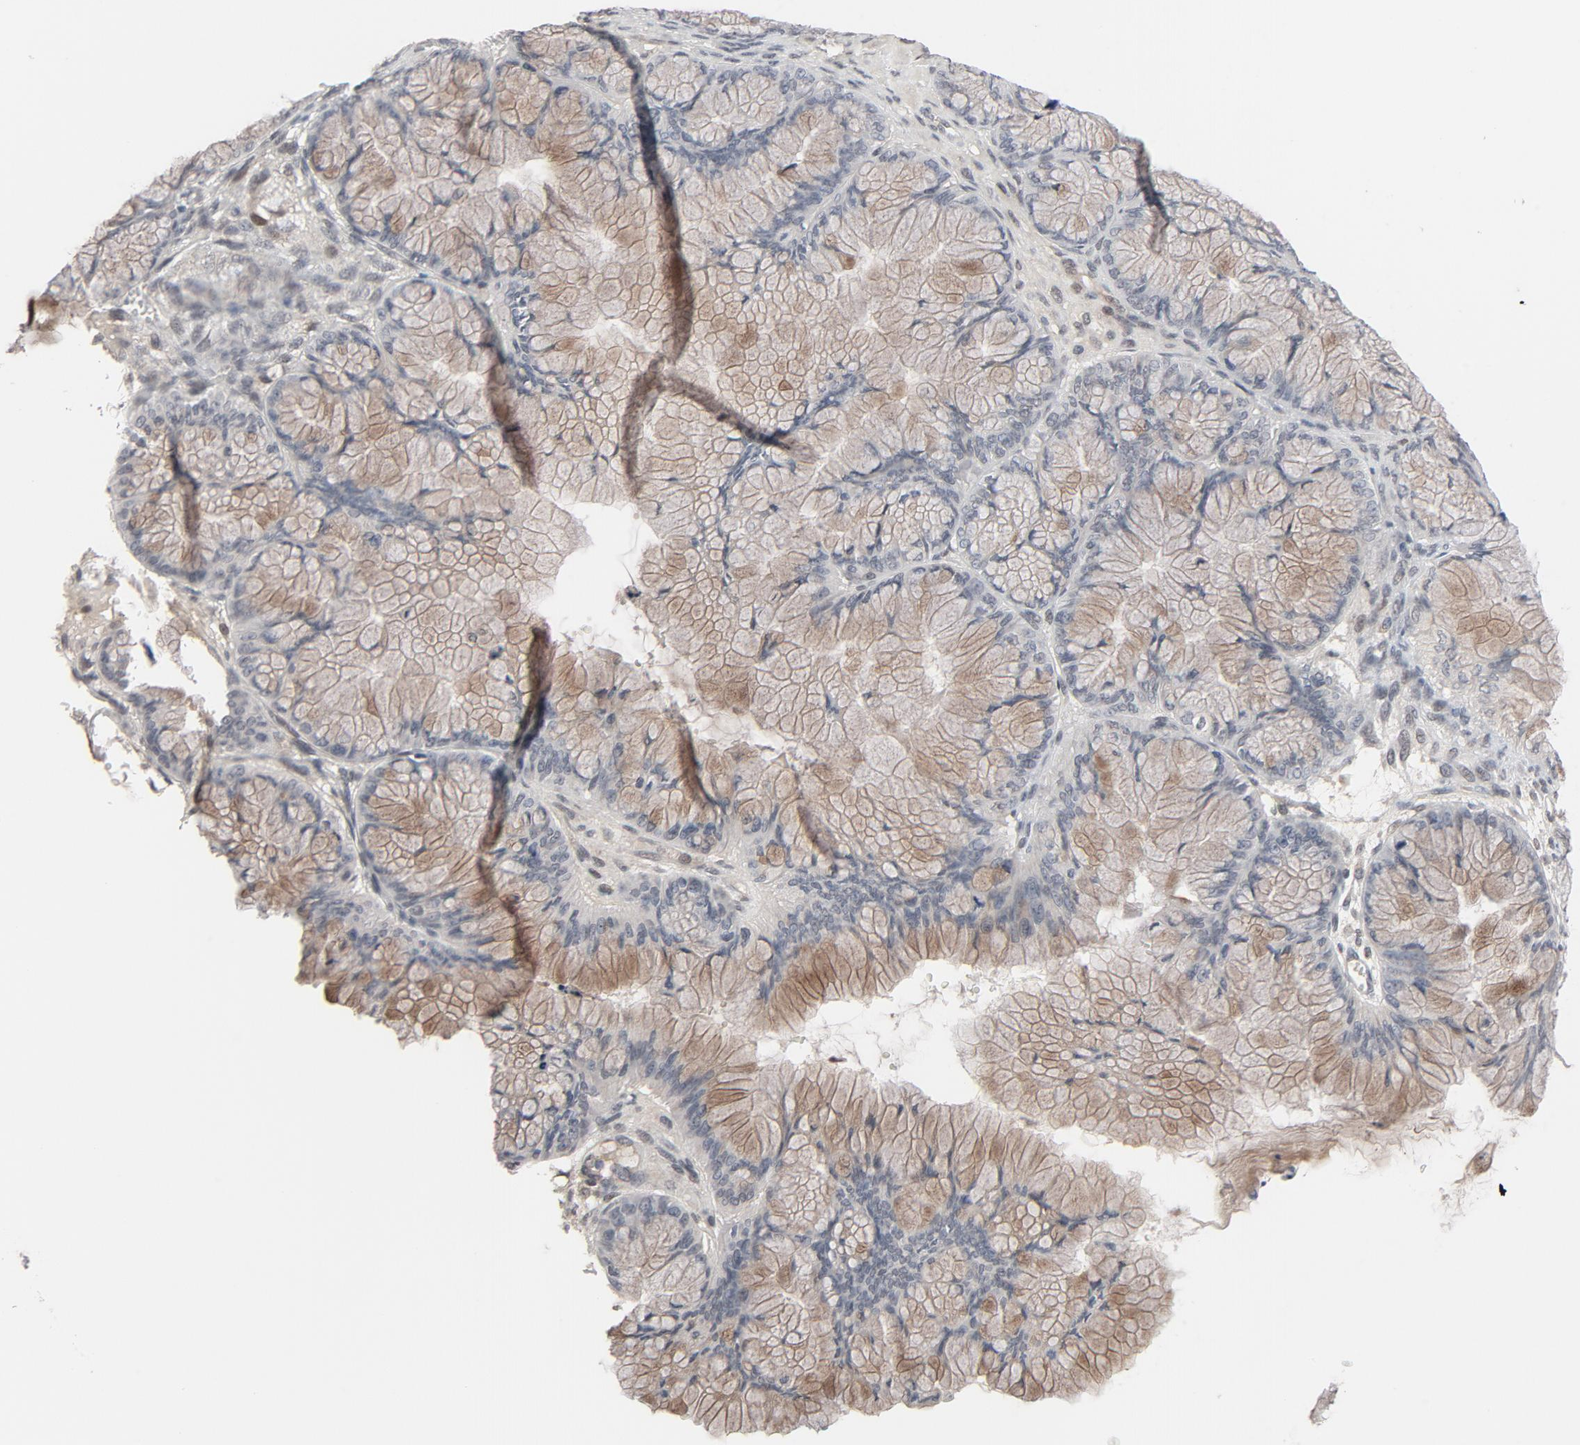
{"staining": {"intensity": "moderate", "quantity": ">75%", "location": "cytoplasmic/membranous"}, "tissue": "ovarian cancer", "cell_type": "Tumor cells", "image_type": "cancer", "snomed": [{"axis": "morphology", "description": "Cystadenocarcinoma, mucinous, NOS"}, {"axis": "topography", "description": "Ovary"}], "caption": "Immunohistochemistry image of neoplastic tissue: ovarian cancer stained using IHC displays medium levels of moderate protein expression localized specifically in the cytoplasmic/membranous of tumor cells, appearing as a cytoplasmic/membranous brown color.", "gene": "MT3", "patient": {"sex": "female", "age": 63}}